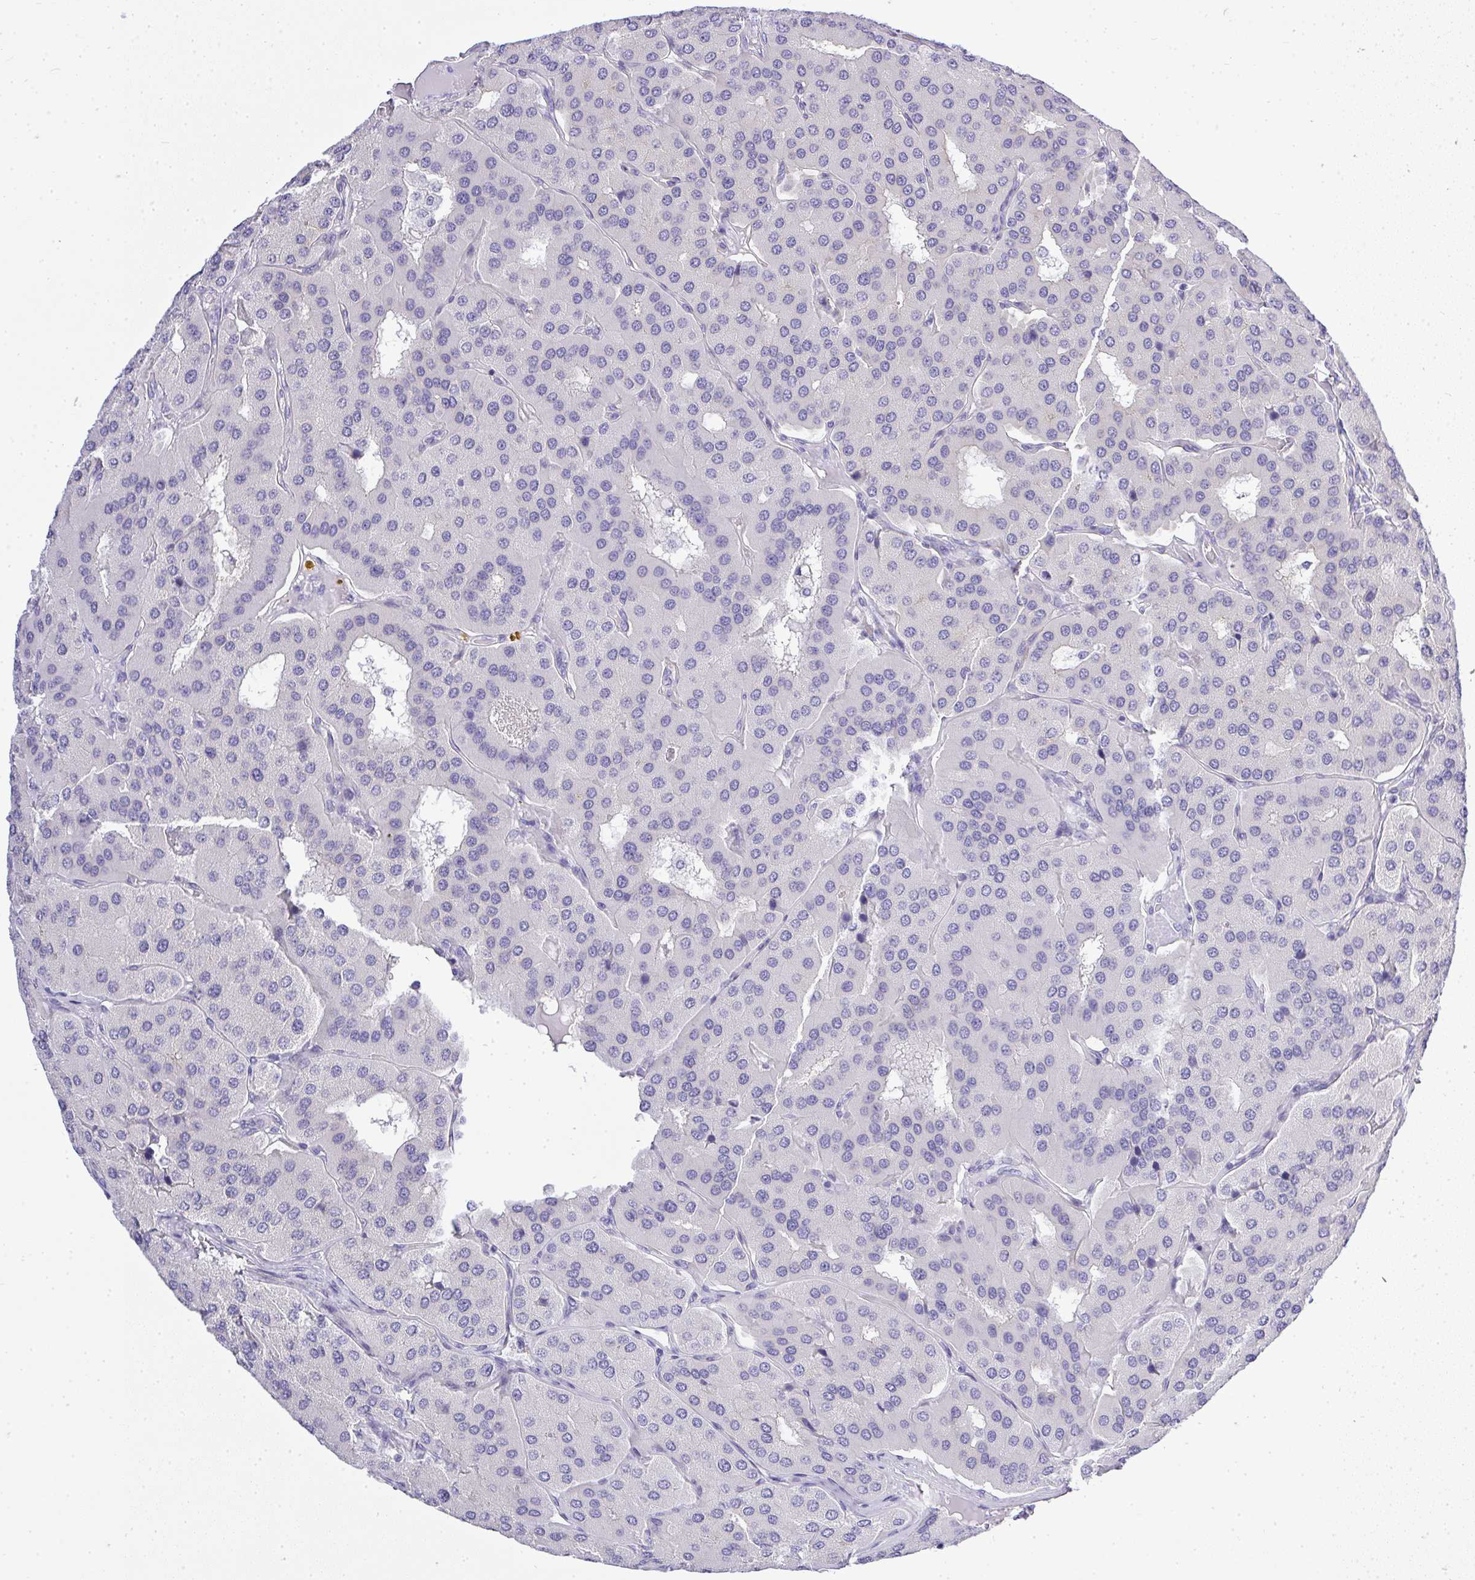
{"staining": {"intensity": "negative", "quantity": "none", "location": "none"}, "tissue": "parathyroid gland", "cell_type": "Glandular cells", "image_type": "normal", "snomed": [{"axis": "morphology", "description": "Normal tissue, NOS"}, {"axis": "morphology", "description": "Adenoma, NOS"}, {"axis": "topography", "description": "Parathyroid gland"}], "caption": "This is an immunohistochemistry image of unremarkable human parathyroid gland. There is no positivity in glandular cells.", "gene": "PLPPR3", "patient": {"sex": "female", "age": 86}}